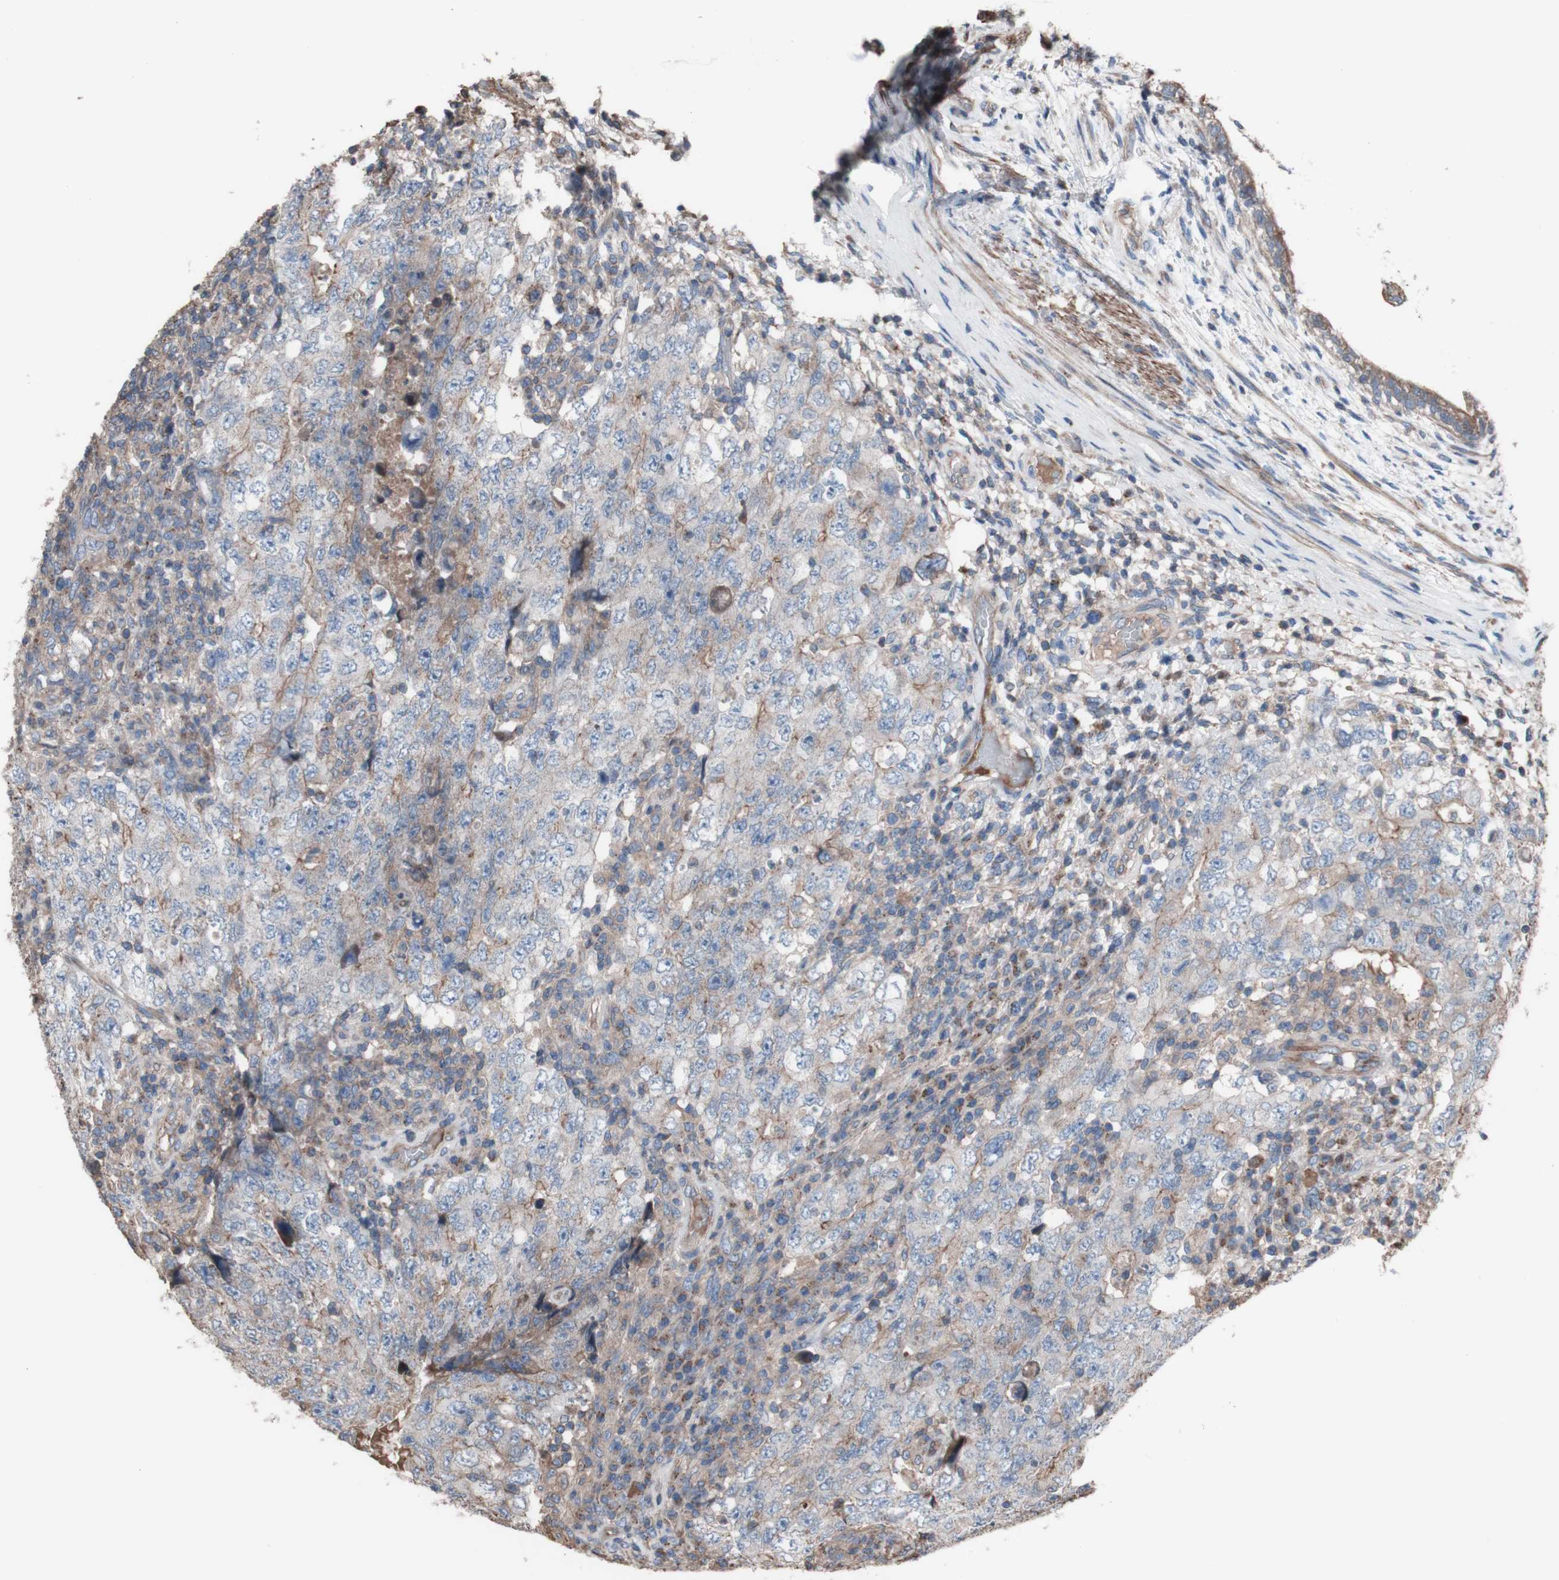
{"staining": {"intensity": "weak", "quantity": "25%-75%", "location": "cytoplasmic/membranous"}, "tissue": "testis cancer", "cell_type": "Tumor cells", "image_type": "cancer", "snomed": [{"axis": "morphology", "description": "Carcinoma, Embryonal, NOS"}, {"axis": "topography", "description": "Testis"}], "caption": "DAB (3,3'-diaminobenzidine) immunohistochemical staining of human testis embryonal carcinoma exhibits weak cytoplasmic/membranous protein expression in approximately 25%-75% of tumor cells.", "gene": "COPB1", "patient": {"sex": "male", "age": 26}}